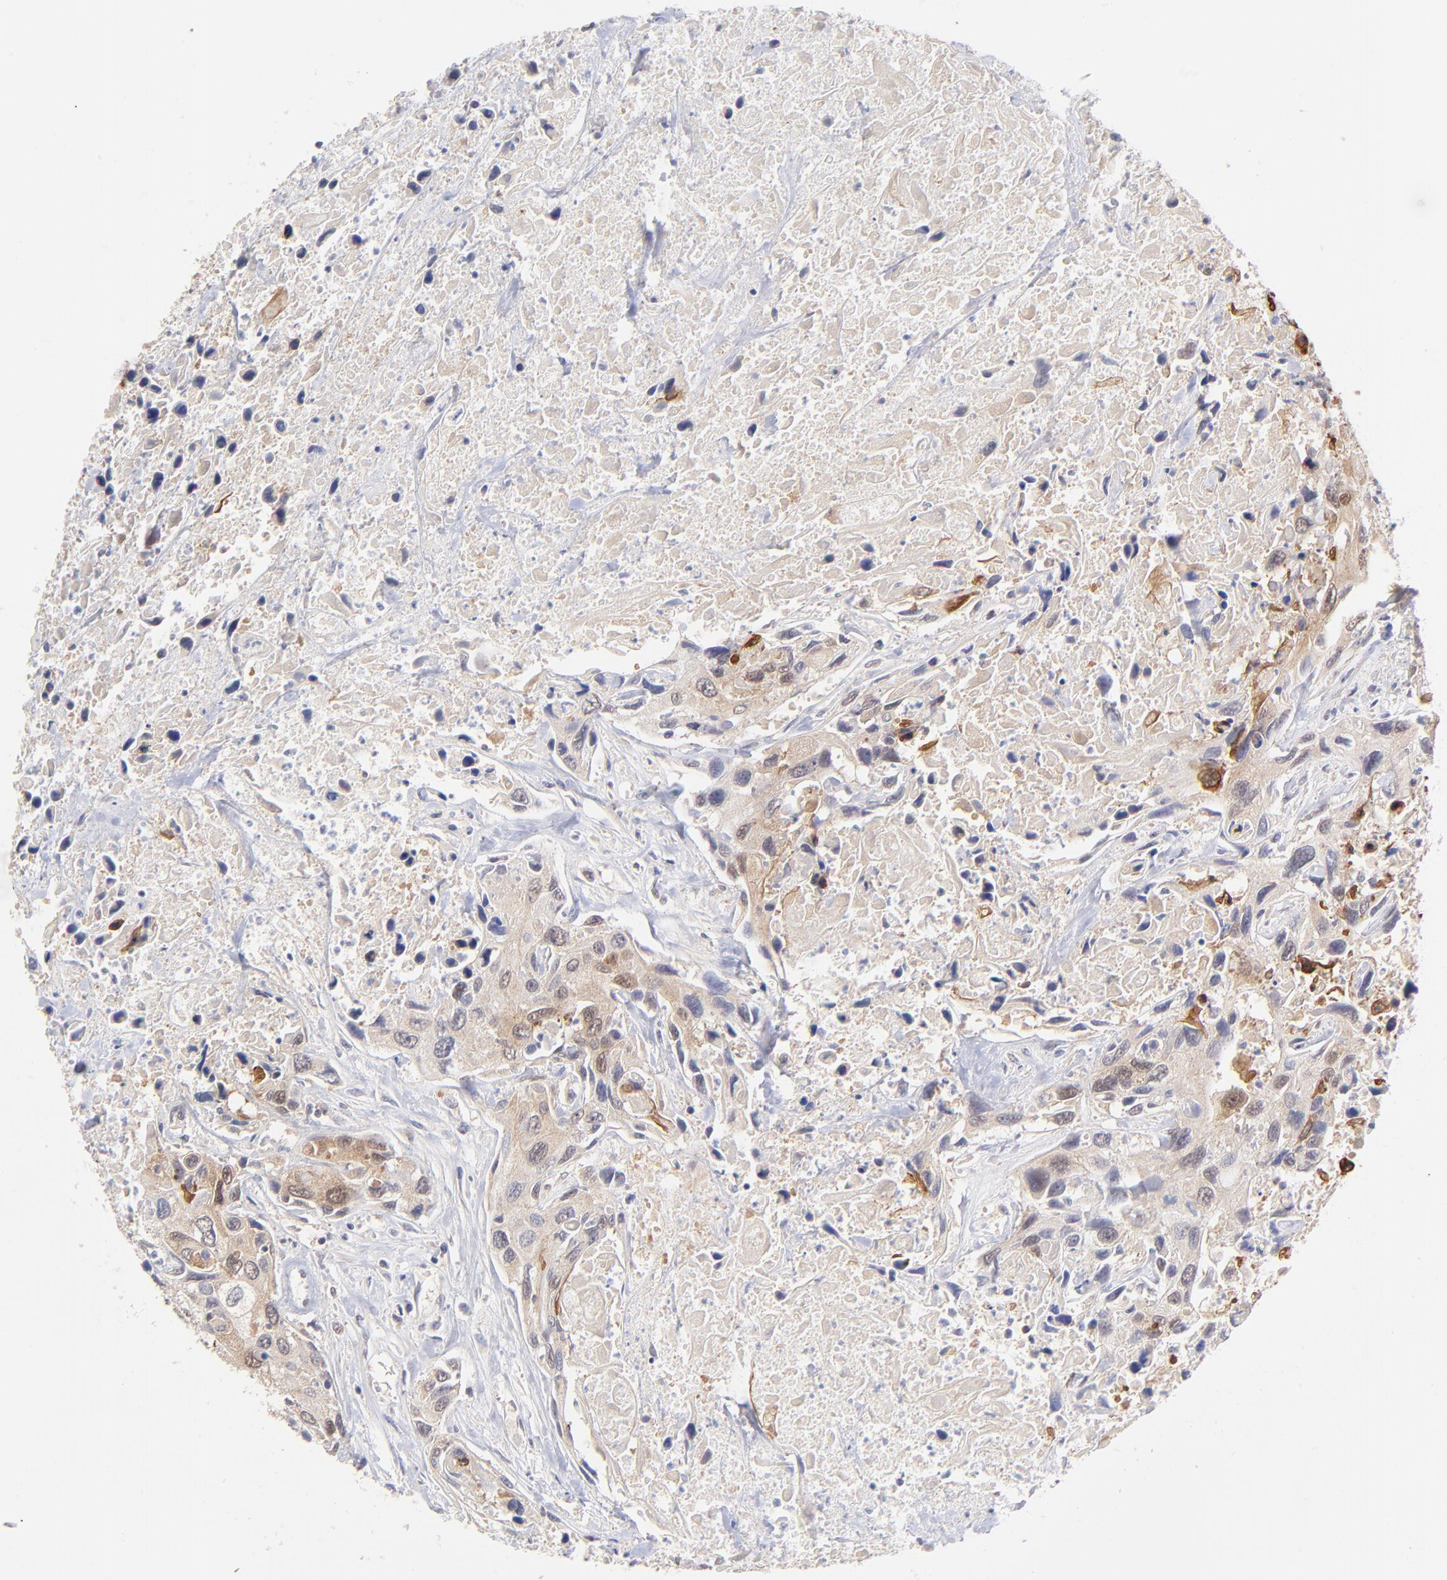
{"staining": {"intensity": "moderate", "quantity": "25%-75%", "location": "cytoplasmic/membranous"}, "tissue": "urothelial cancer", "cell_type": "Tumor cells", "image_type": "cancer", "snomed": [{"axis": "morphology", "description": "Urothelial carcinoma, High grade"}, {"axis": "topography", "description": "Urinary bladder"}], "caption": "Moderate cytoplasmic/membranous protein positivity is present in approximately 25%-75% of tumor cells in high-grade urothelial carcinoma.", "gene": "UBE2H", "patient": {"sex": "male", "age": 71}}